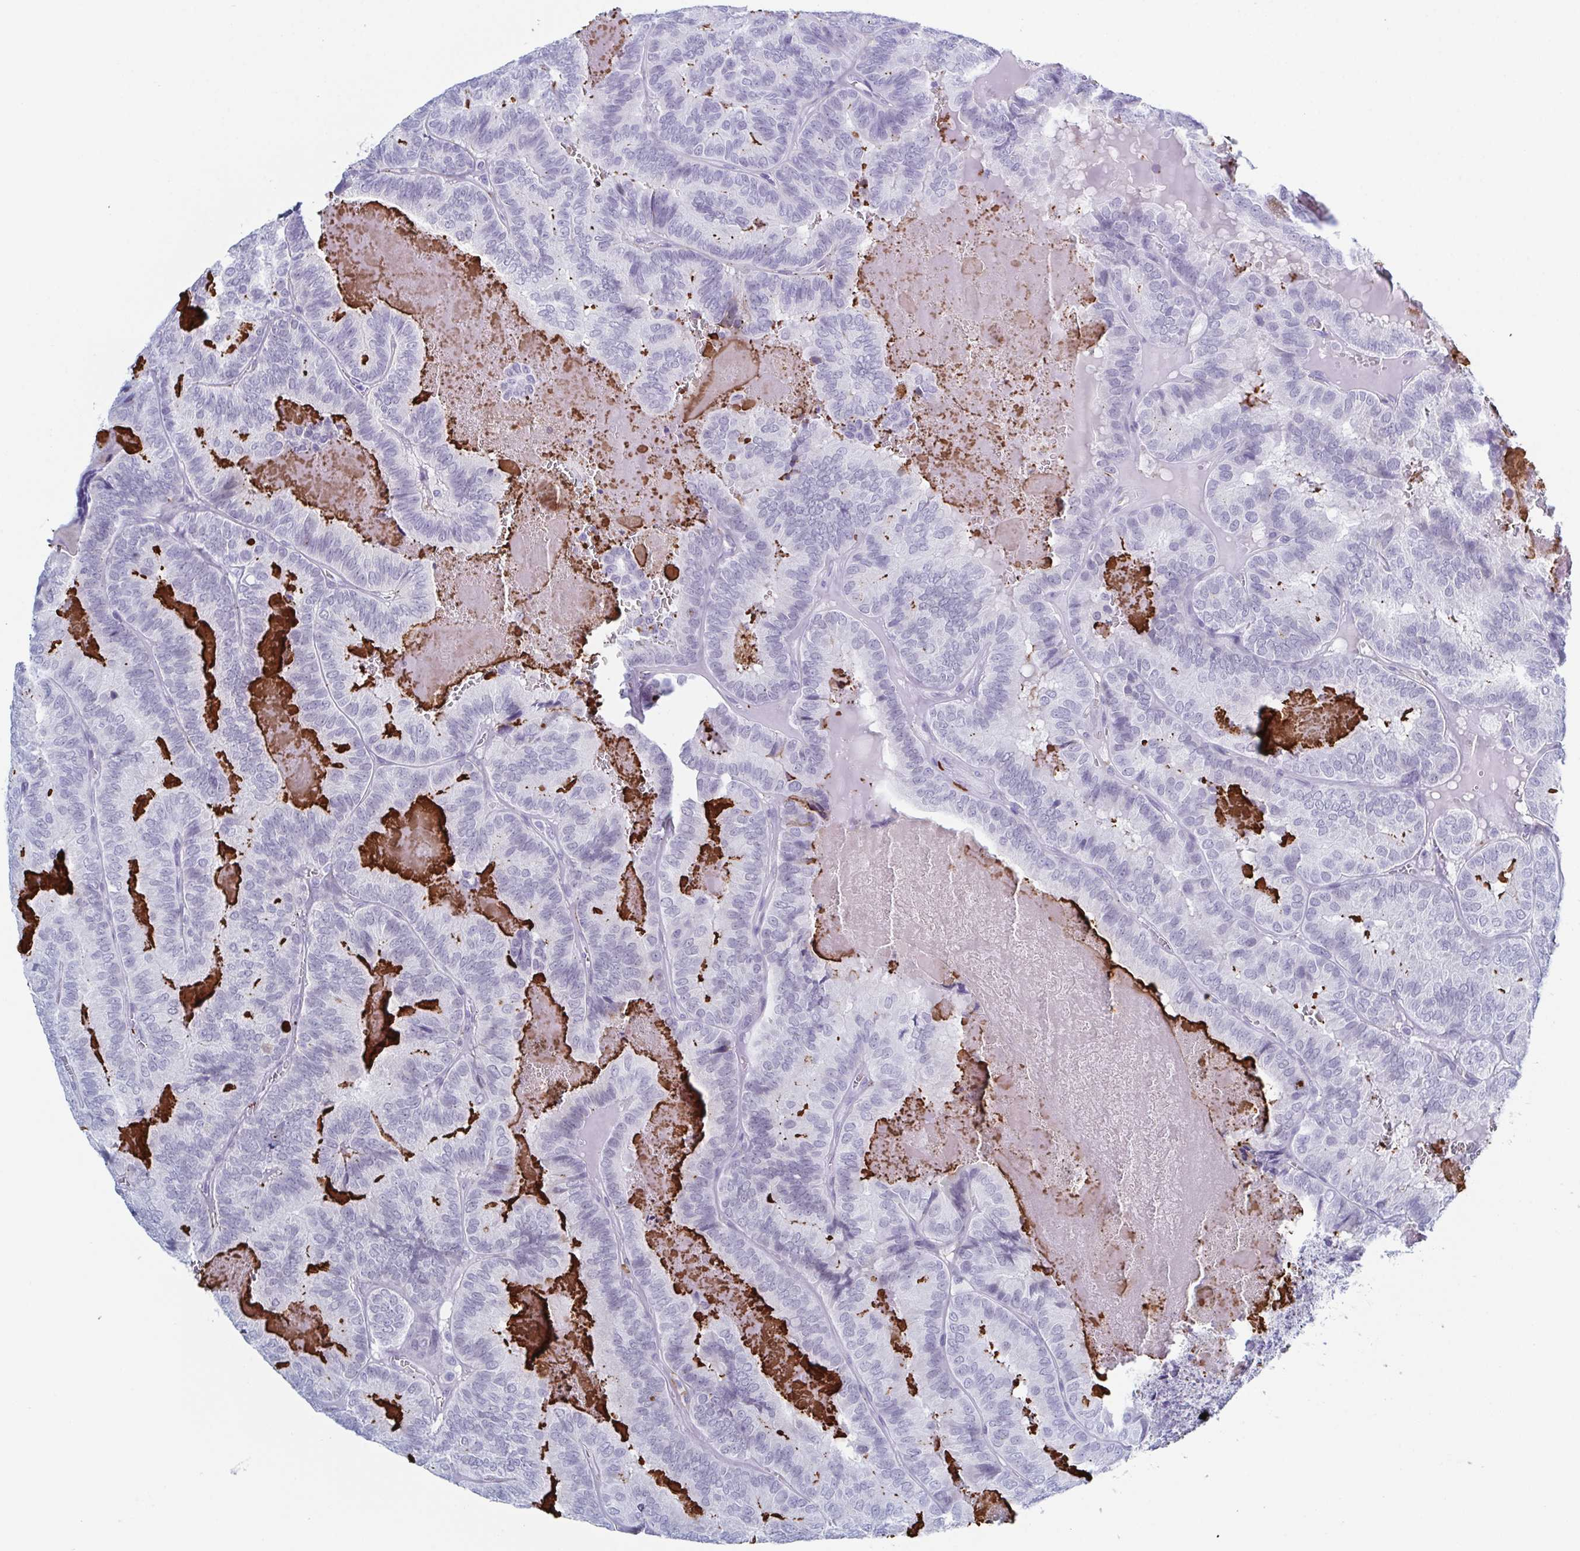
{"staining": {"intensity": "negative", "quantity": "none", "location": "none"}, "tissue": "thyroid cancer", "cell_type": "Tumor cells", "image_type": "cancer", "snomed": [{"axis": "morphology", "description": "Papillary adenocarcinoma, NOS"}, {"axis": "topography", "description": "Thyroid gland"}], "caption": "There is no significant positivity in tumor cells of thyroid cancer. Nuclei are stained in blue.", "gene": "ZFP64", "patient": {"sex": "female", "age": 75}}